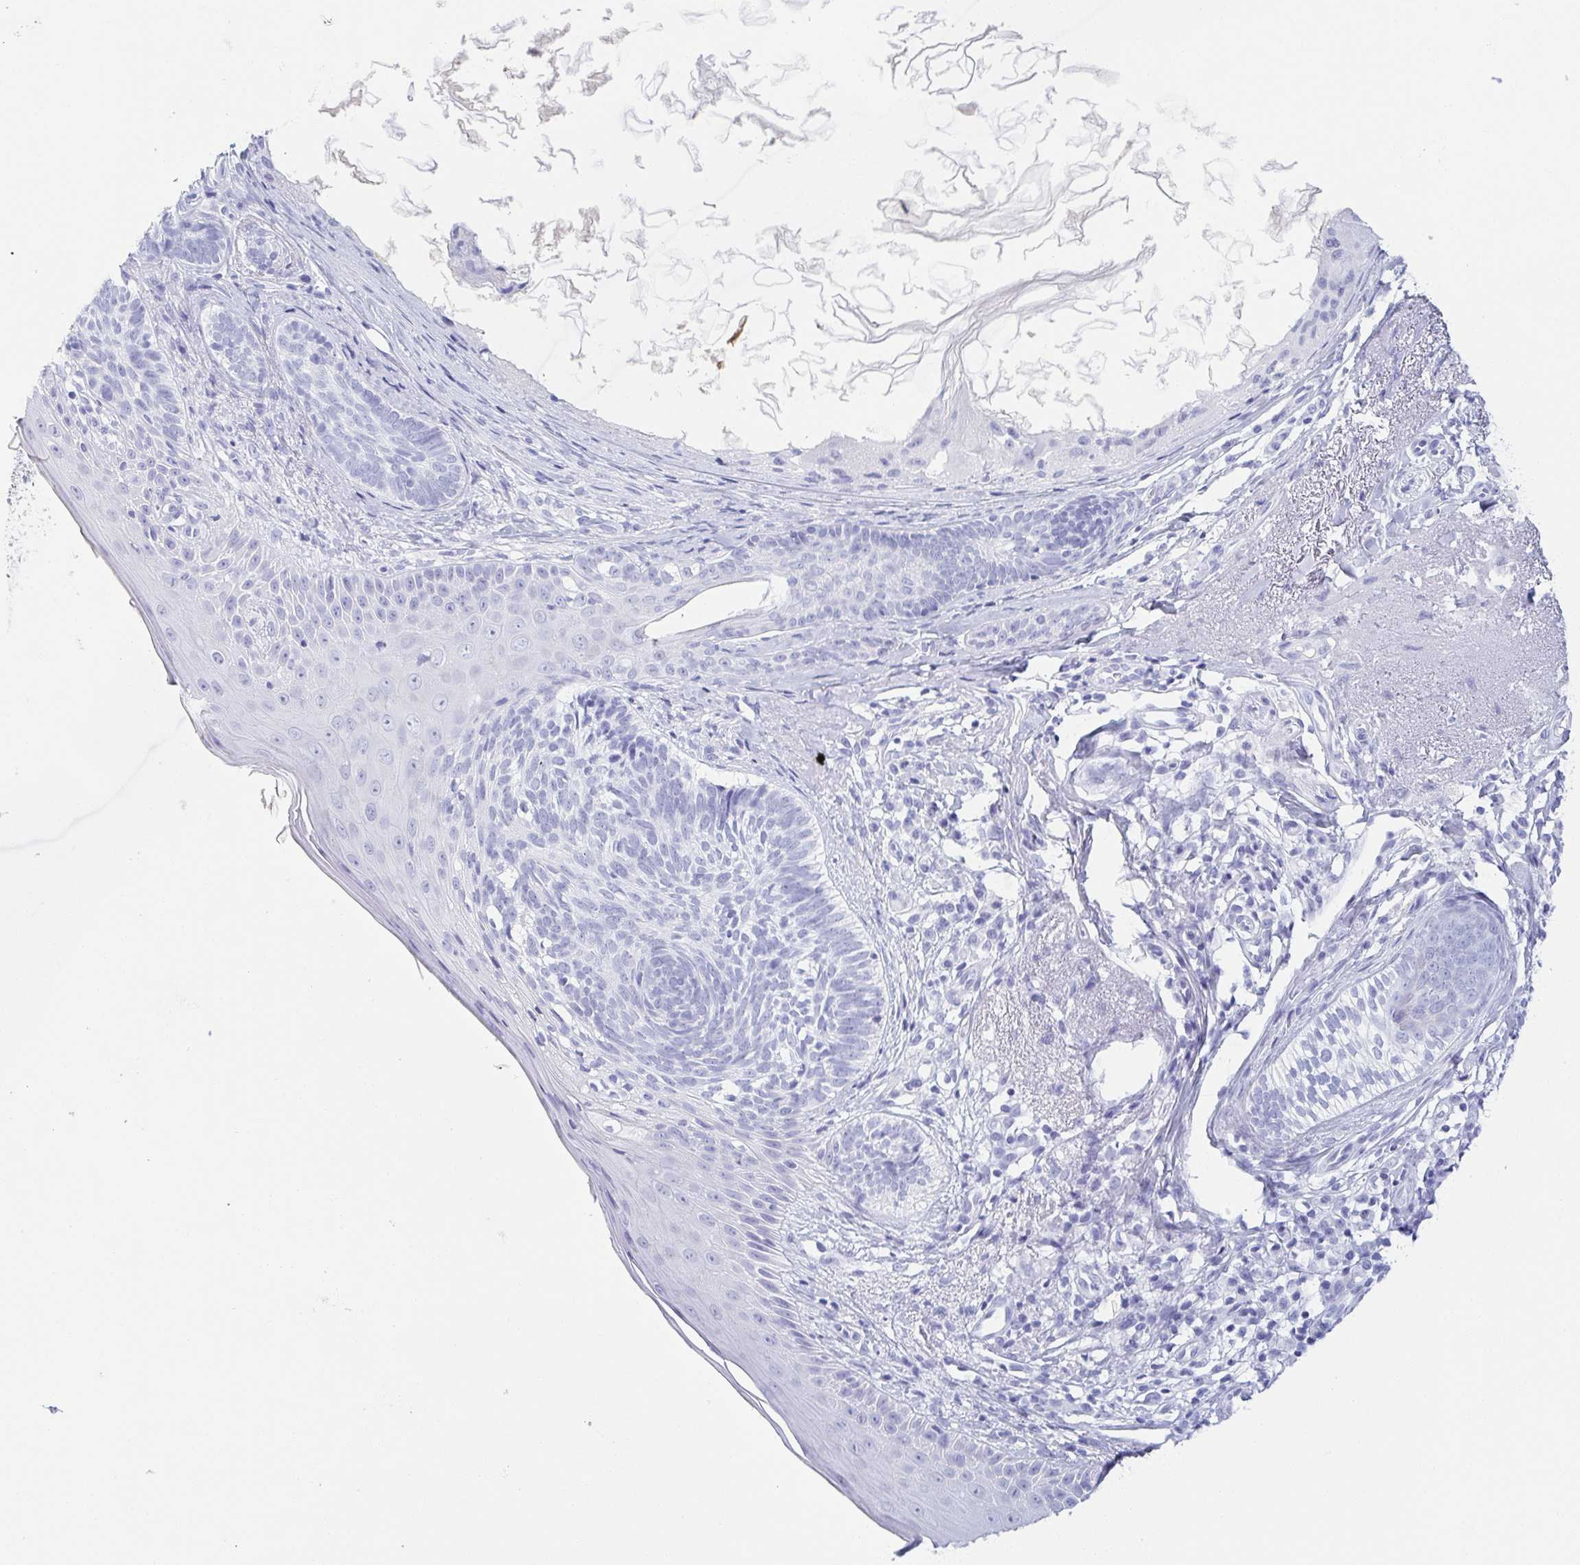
{"staining": {"intensity": "negative", "quantity": "none", "location": "none"}, "tissue": "skin cancer", "cell_type": "Tumor cells", "image_type": "cancer", "snomed": [{"axis": "morphology", "description": "Basal cell carcinoma"}, {"axis": "topography", "description": "Skin"}], "caption": "Immunohistochemistry photomicrograph of neoplastic tissue: human skin basal cell carcinoma stained with DAB exhibits no significant protein staining in tumor cells.", "gene": "ZG16B", "patient": {"sex": "female", "age": 74}}